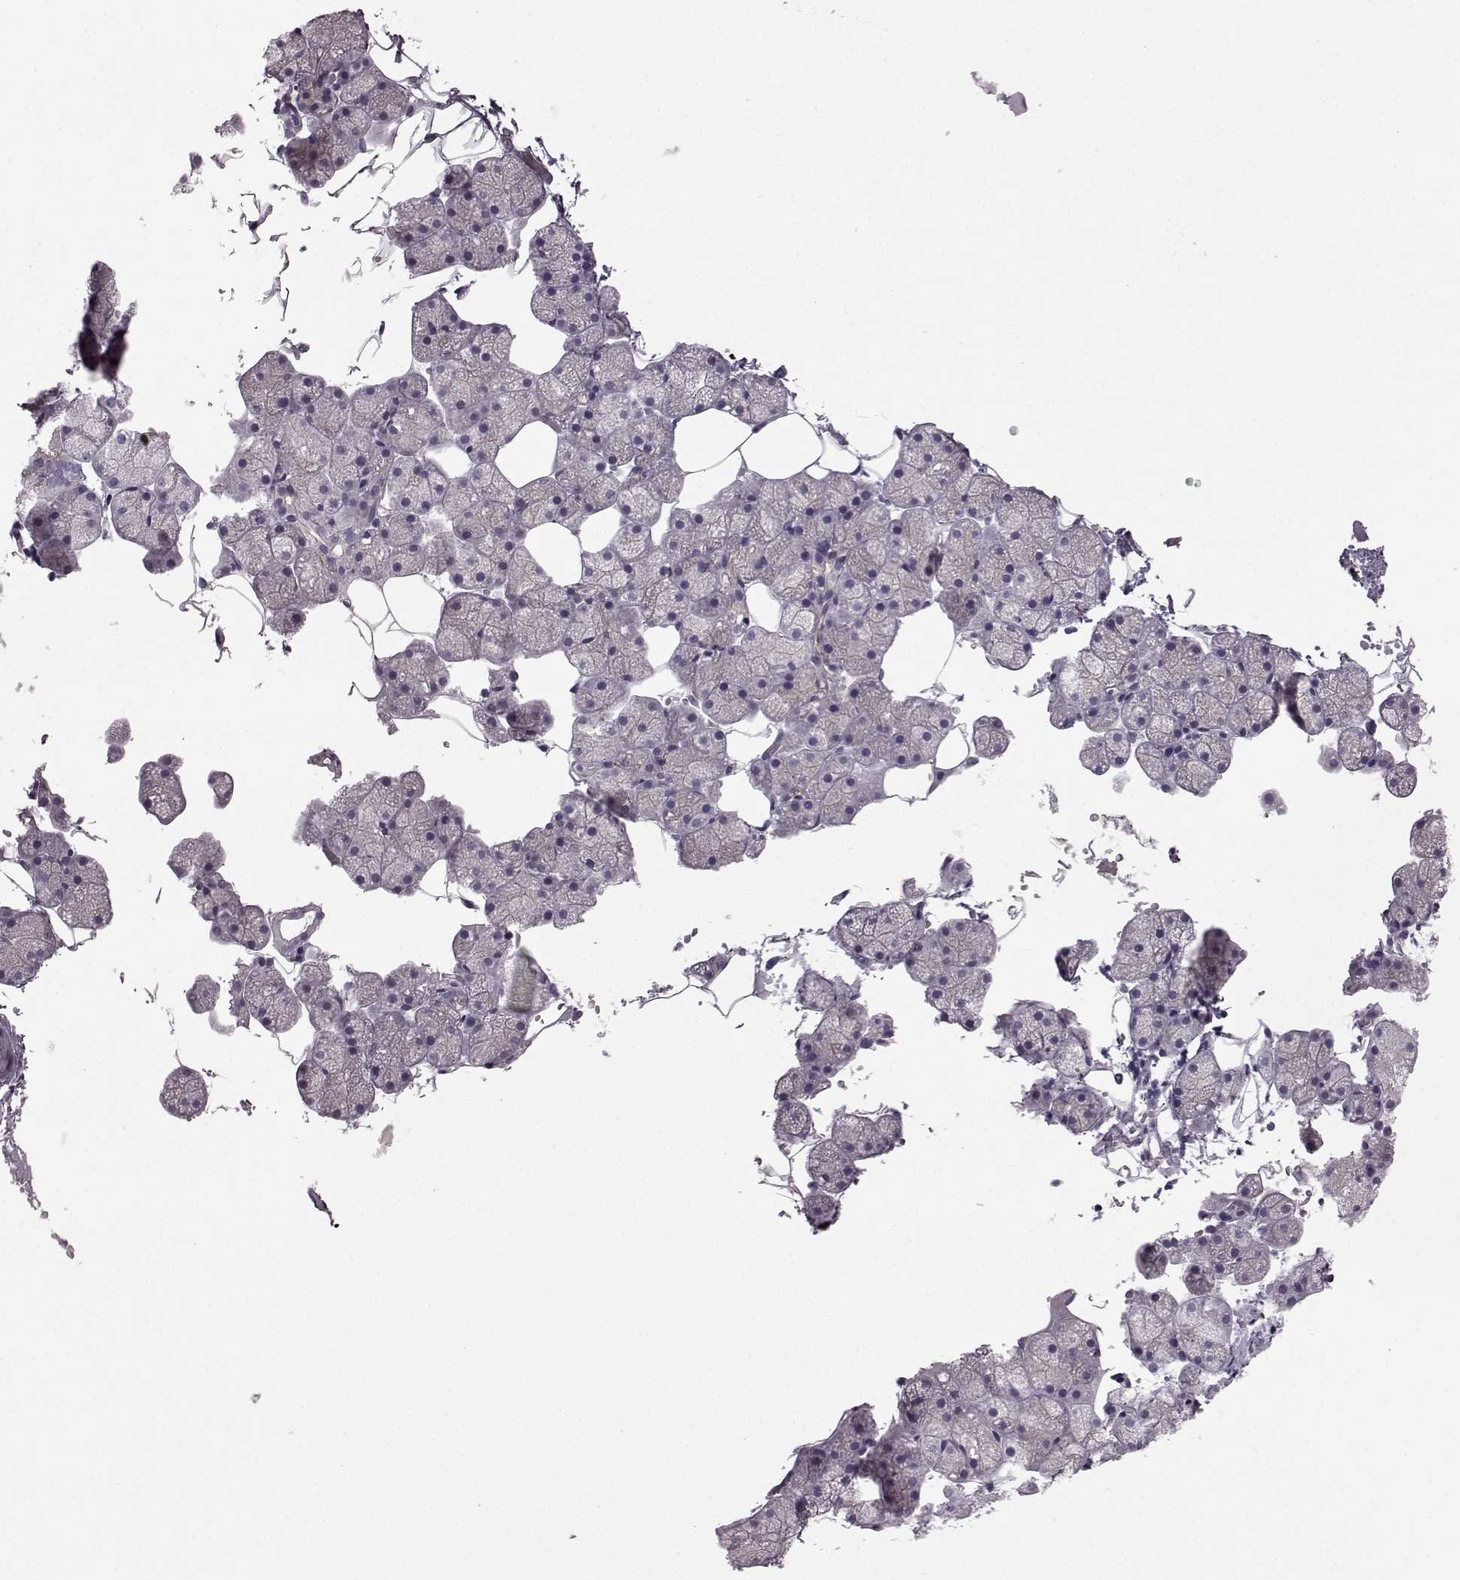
{"staining": {"intensity": "negative", "quantity": "none", "location": "none"}, "tissue": "salivary gland", "cell_type": "Glandular cells", "image_type": "normal", "snomed": [{"axis": "morphology", "description": "Normal tissue, NOS"}, {"axis": "topography", "description": "Salivary gland"}], "caption": "Human salivary gland stained for a protein using immunohistochemistry (IHC) demonstrates no expression in glandular cells.", "gene": "SLC28A2", "patient": {"sex": "male", "age": 38}}